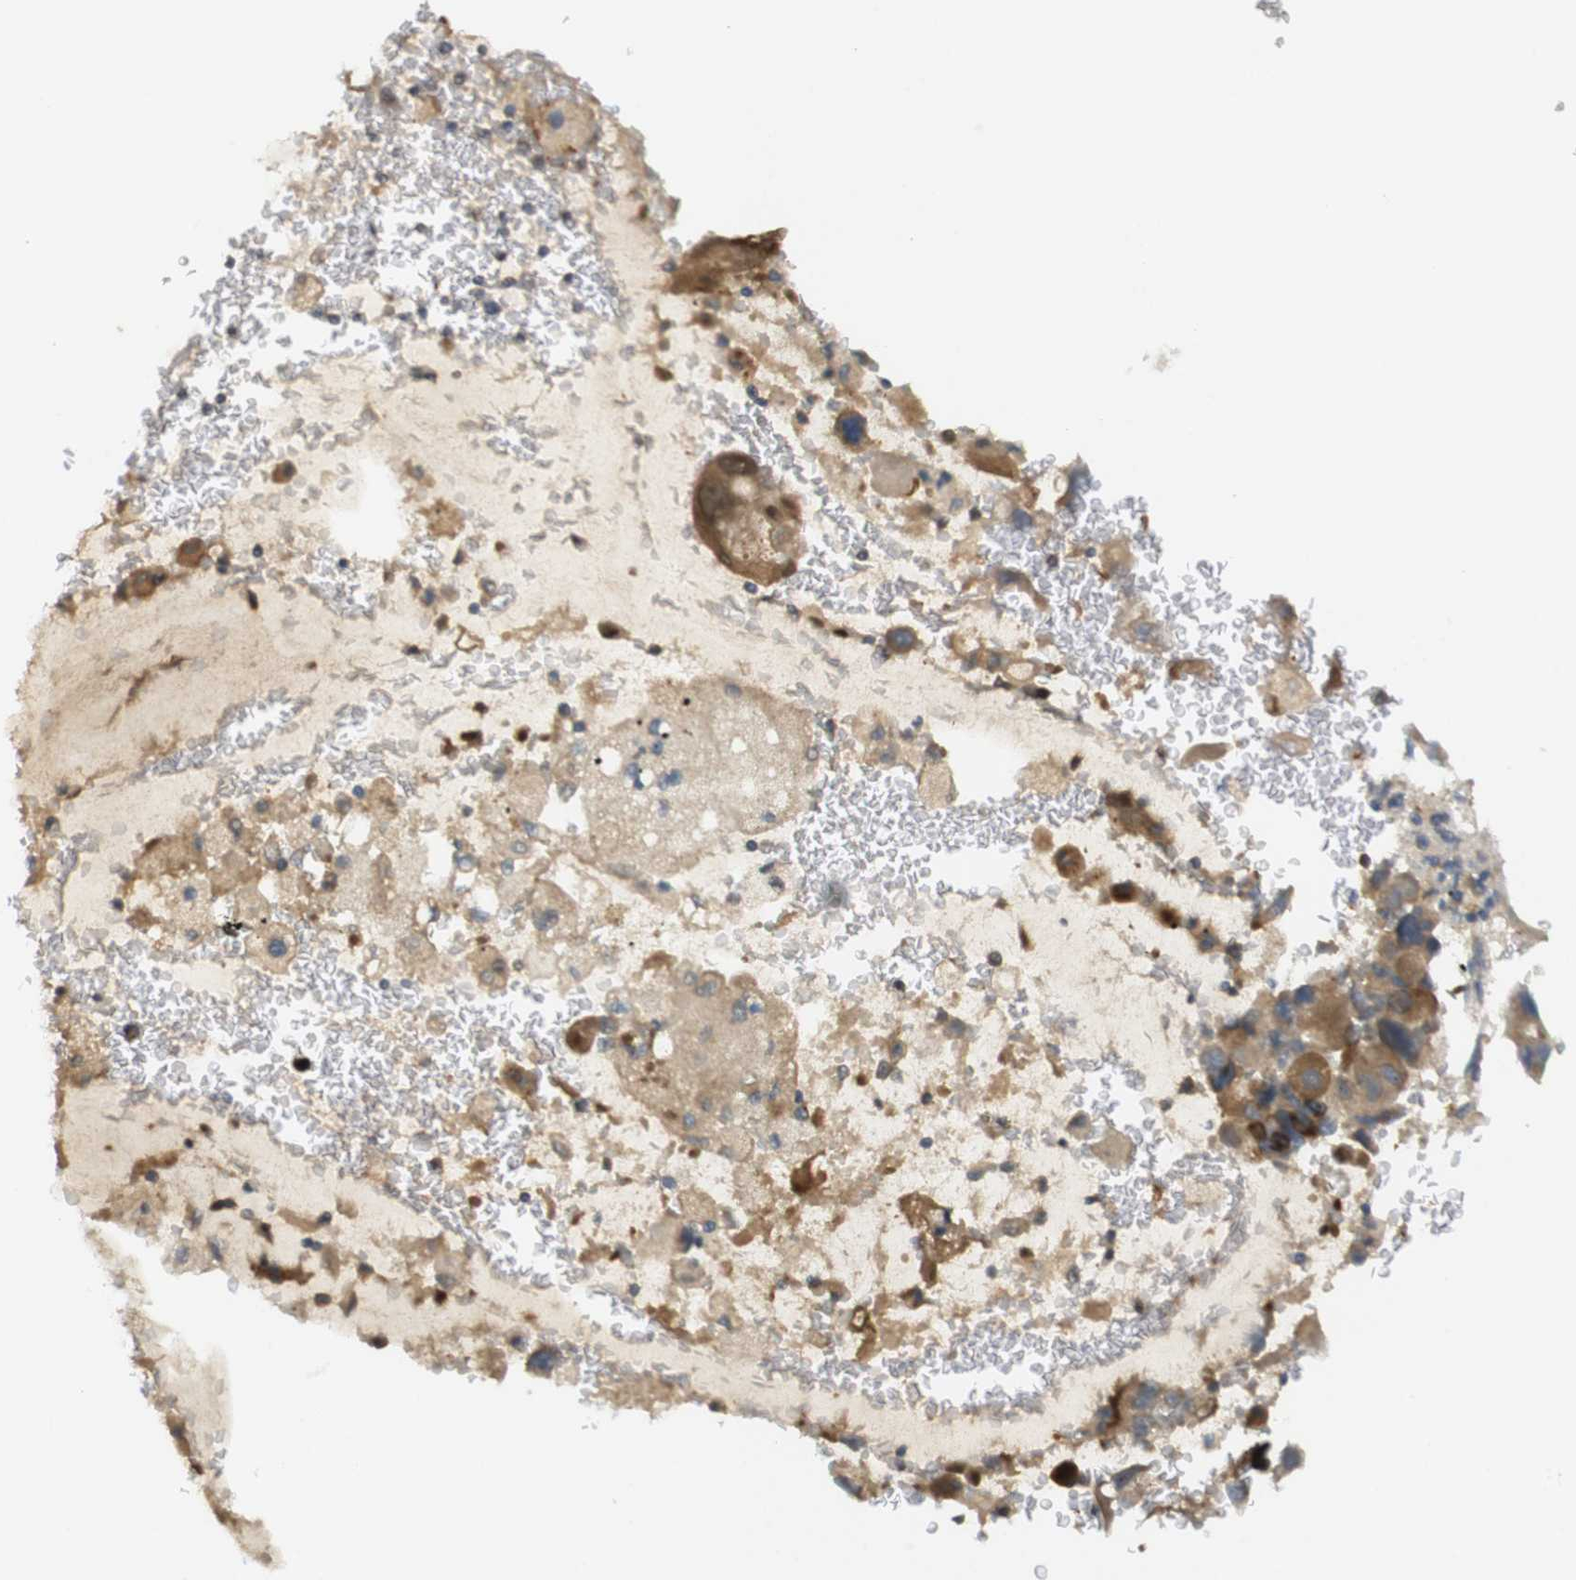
{"staining": {"intensity": "strong", "quantity": ">75%", "location": "cytoplasmic/membranous"}, "tissue": "bronchus", "cell_type": "Respiratory epithelial cells", "image_type": "normal", "snomed": [{"axis": "morphology", "description": "Normal tissue, NOS"}, {"axis": "morphology", "description": "Adenocarcinoma, NOS"}, {"axis": "morphology", "description": "Adenocarcinoma, metastatic, NOS"}, {"axis": "topography", "description": "Lymph node"}, {"axis": "topography", "description": "Bronchus"}, {"axis": "topography", "description": "Lung"}], "caption": "Strong cytoplasmic/membranous positivity for a protein is appreciated in about >75% of respiratory epithelial cells of benign bronchus using immunohistochemistry.", "gene": "CLRN3", "patient": {"sex": "female", "age": 54}}